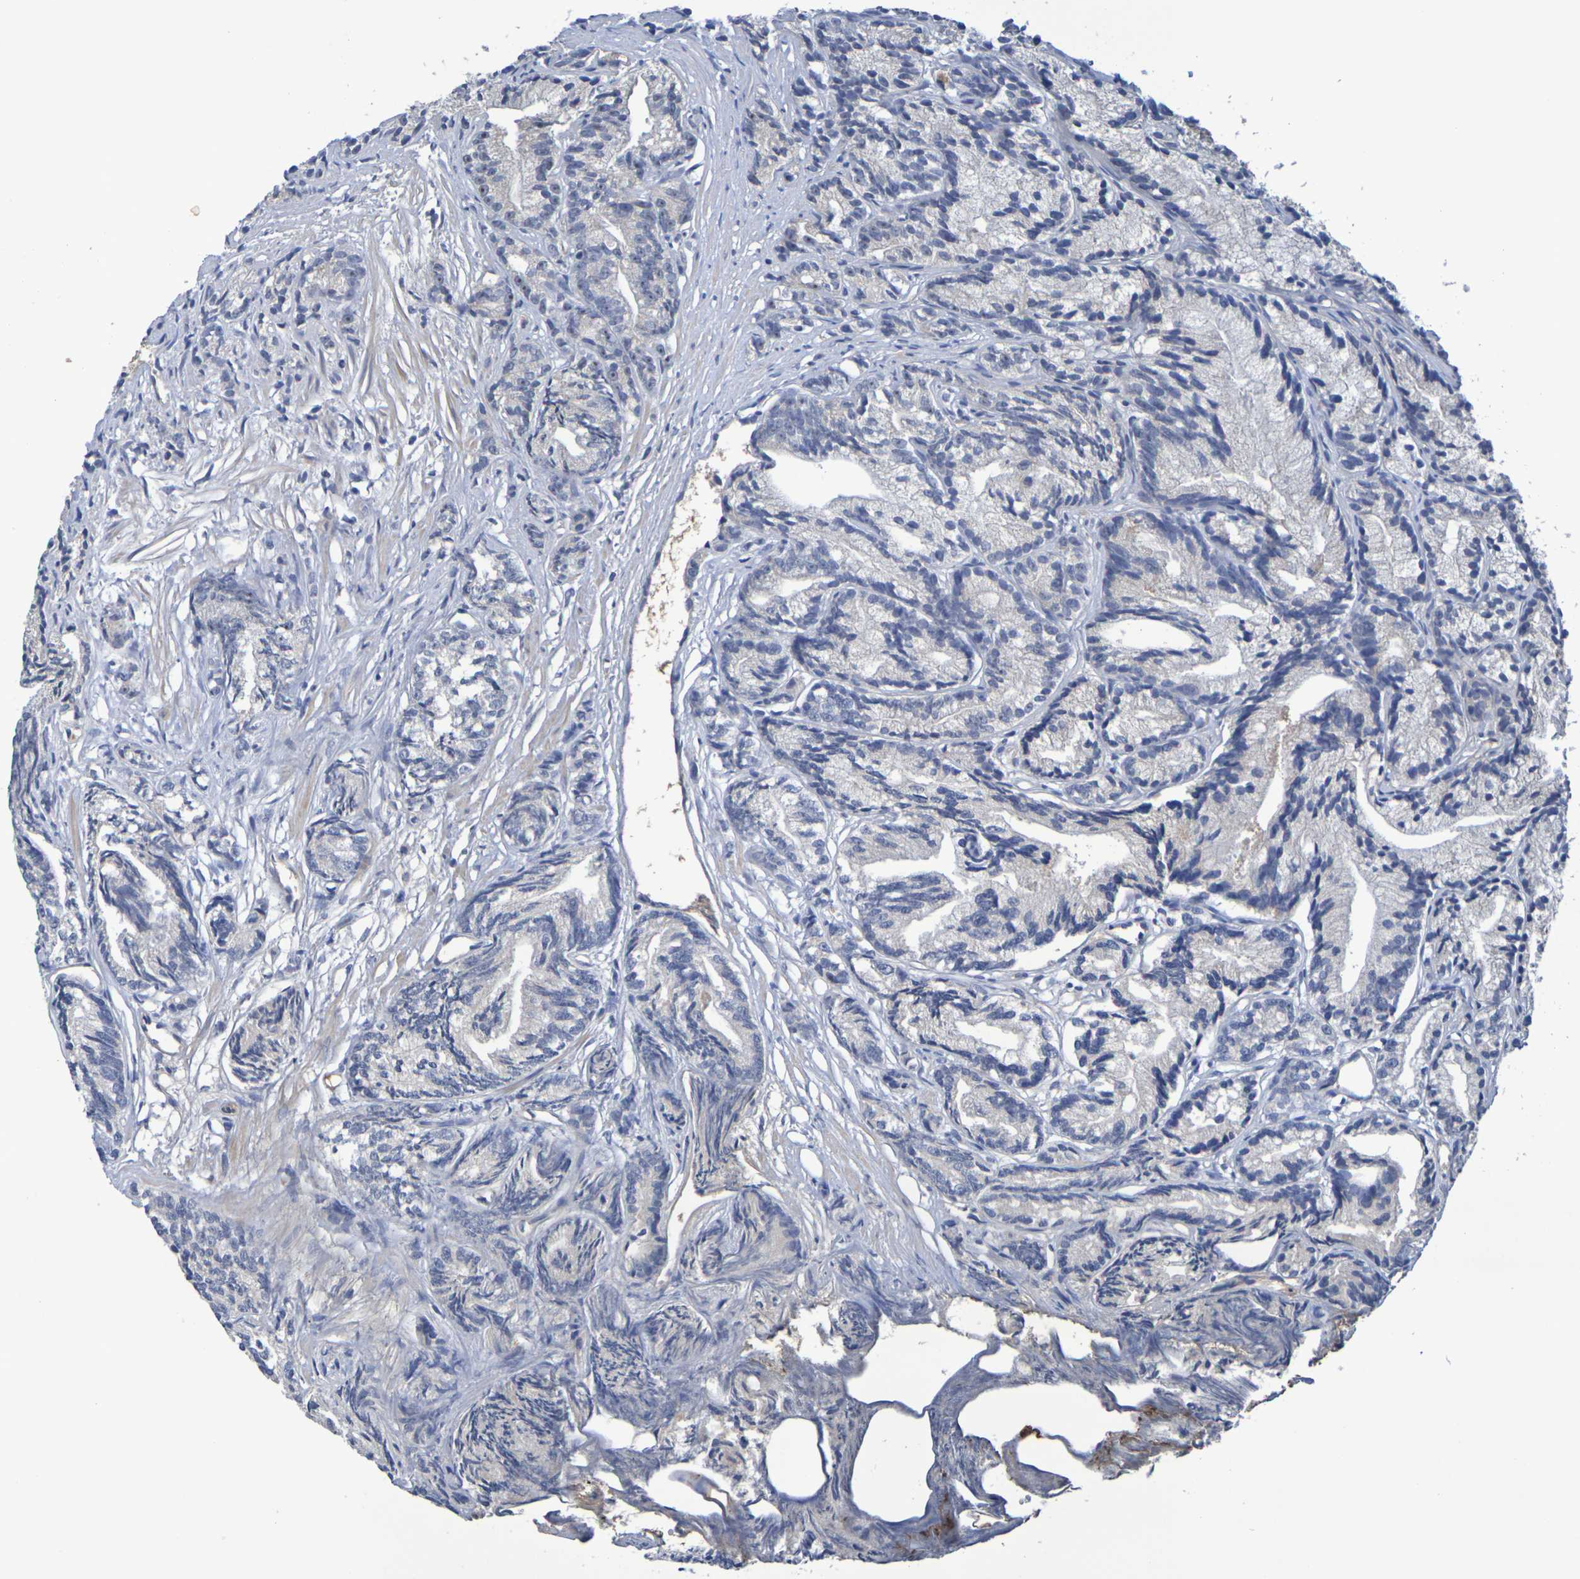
{"staining": {"intensity": "negative", "quantity": "none", "location": "none"}, "tissue": "prostate cancer", "cell_type": "Tumor cells", "image_type": "cancer", "snomed": [{"axis": "morphology", "description": "Adenocarcinoma, Low grade"}, {"axis": "topography", "description": "Prostate"}], "caption": "DAB (3,3'-diaminobenzidine) immunohistochemical staining of low-grade adenocarcinoma (prostate) reveals no significant expression in tumor cells.", "gene": "TERF2", "patient": {"sex": "male", "age": 89}}